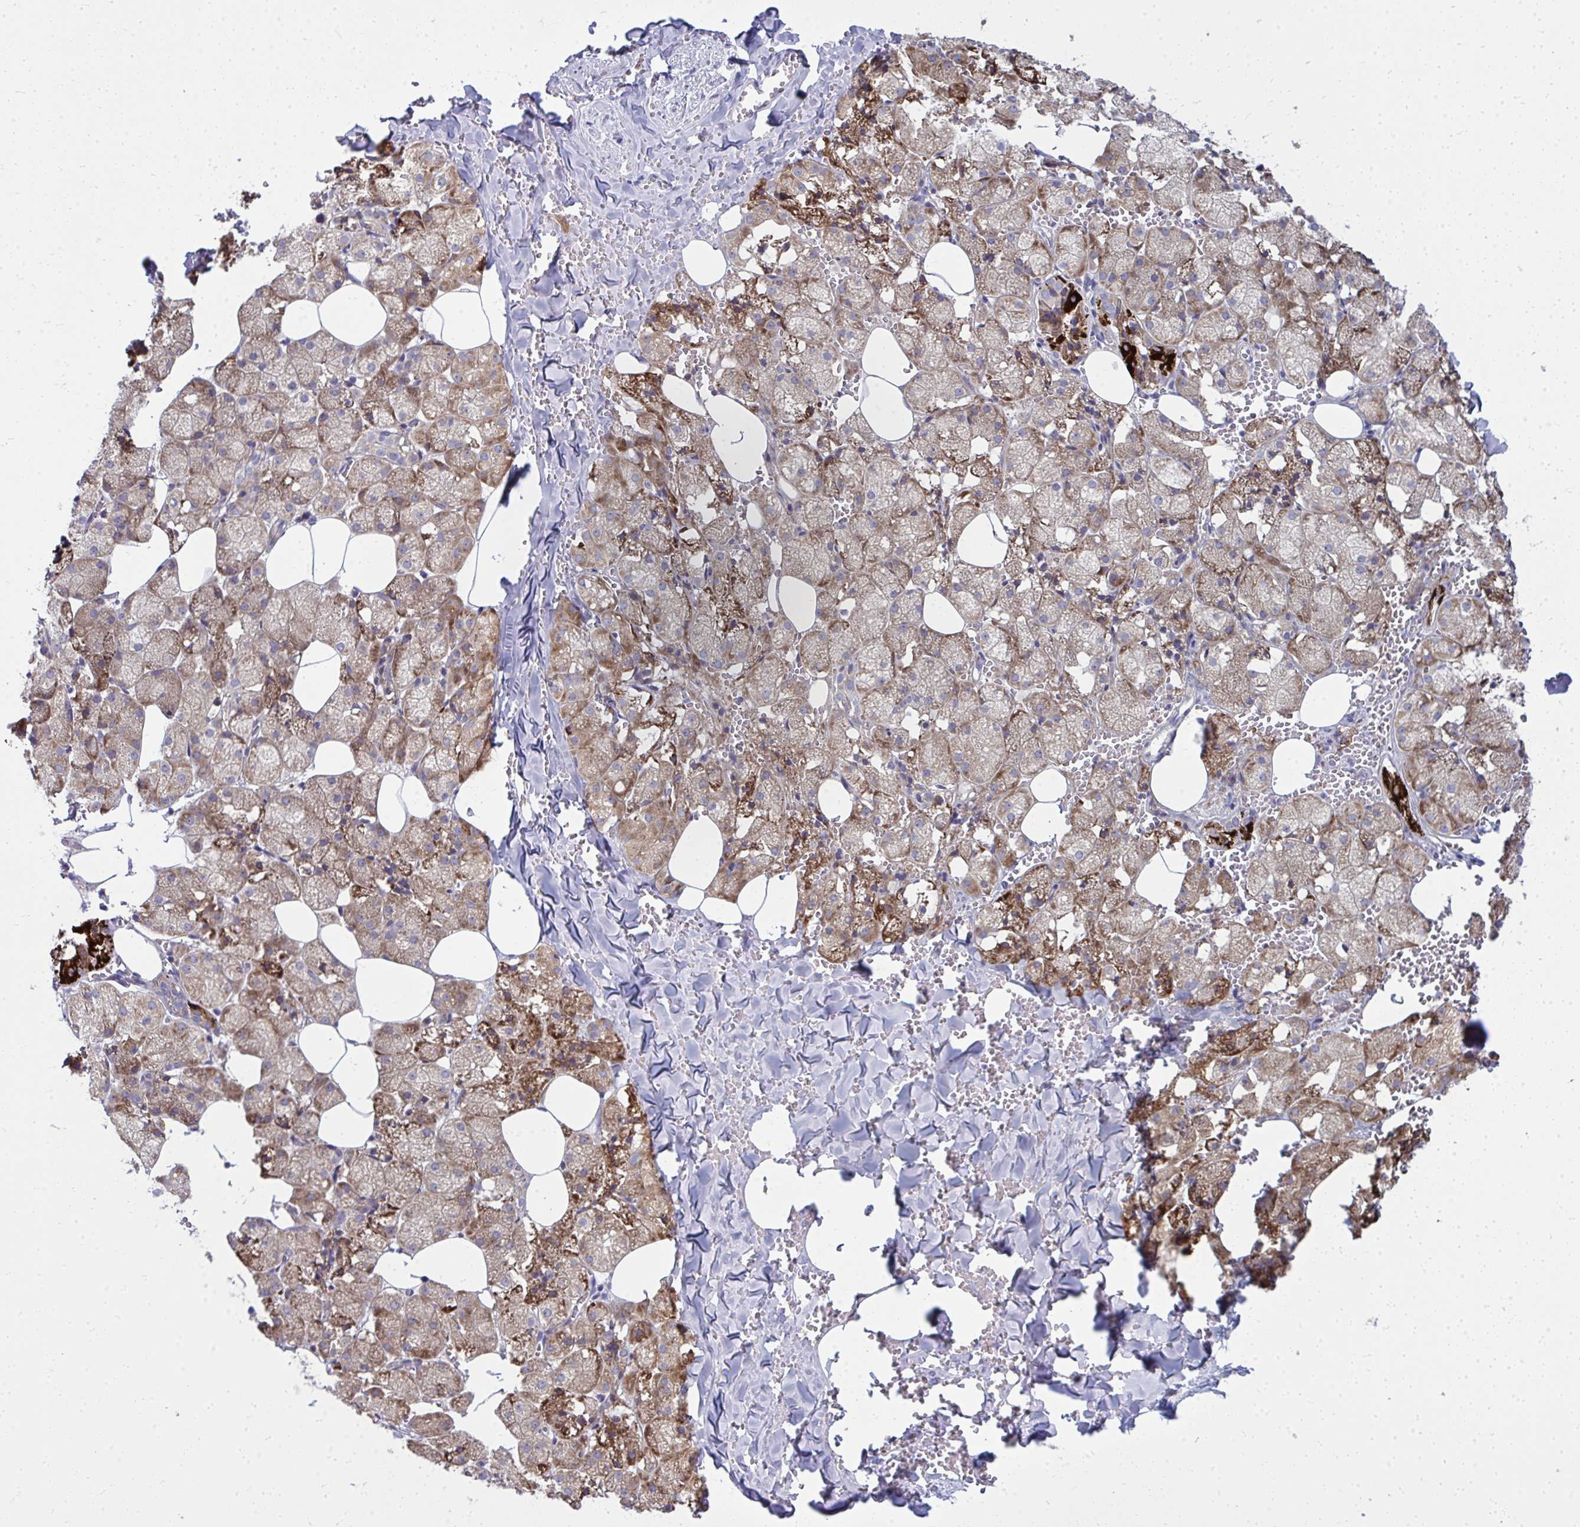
{"staining": {"intensity": "moderate", "quantity": ">75%", "location": "cytoplasmic/membranous"}, "tissue": "salivary gland", "cell_type": "Glandular cells", "image_type": "normal", "snomed": [{"axis": "morphology", "description": "Normal tissue, NOS"}, {"axis": "topography", "description": "Salivary gland"}, {"axis": "topography", "description": "Peripheral nerve tissue"}], "caption": "A photomicrograph of human salivary gland stained for a protein demonstrates moderate cytoplasmic/membranous brown staining in glandular cells. (DAB IHC, brown staining for protein, blue staining for nuclei).", "gene": "GFPT2", "patient": {"sex": "male", "age": 38}}